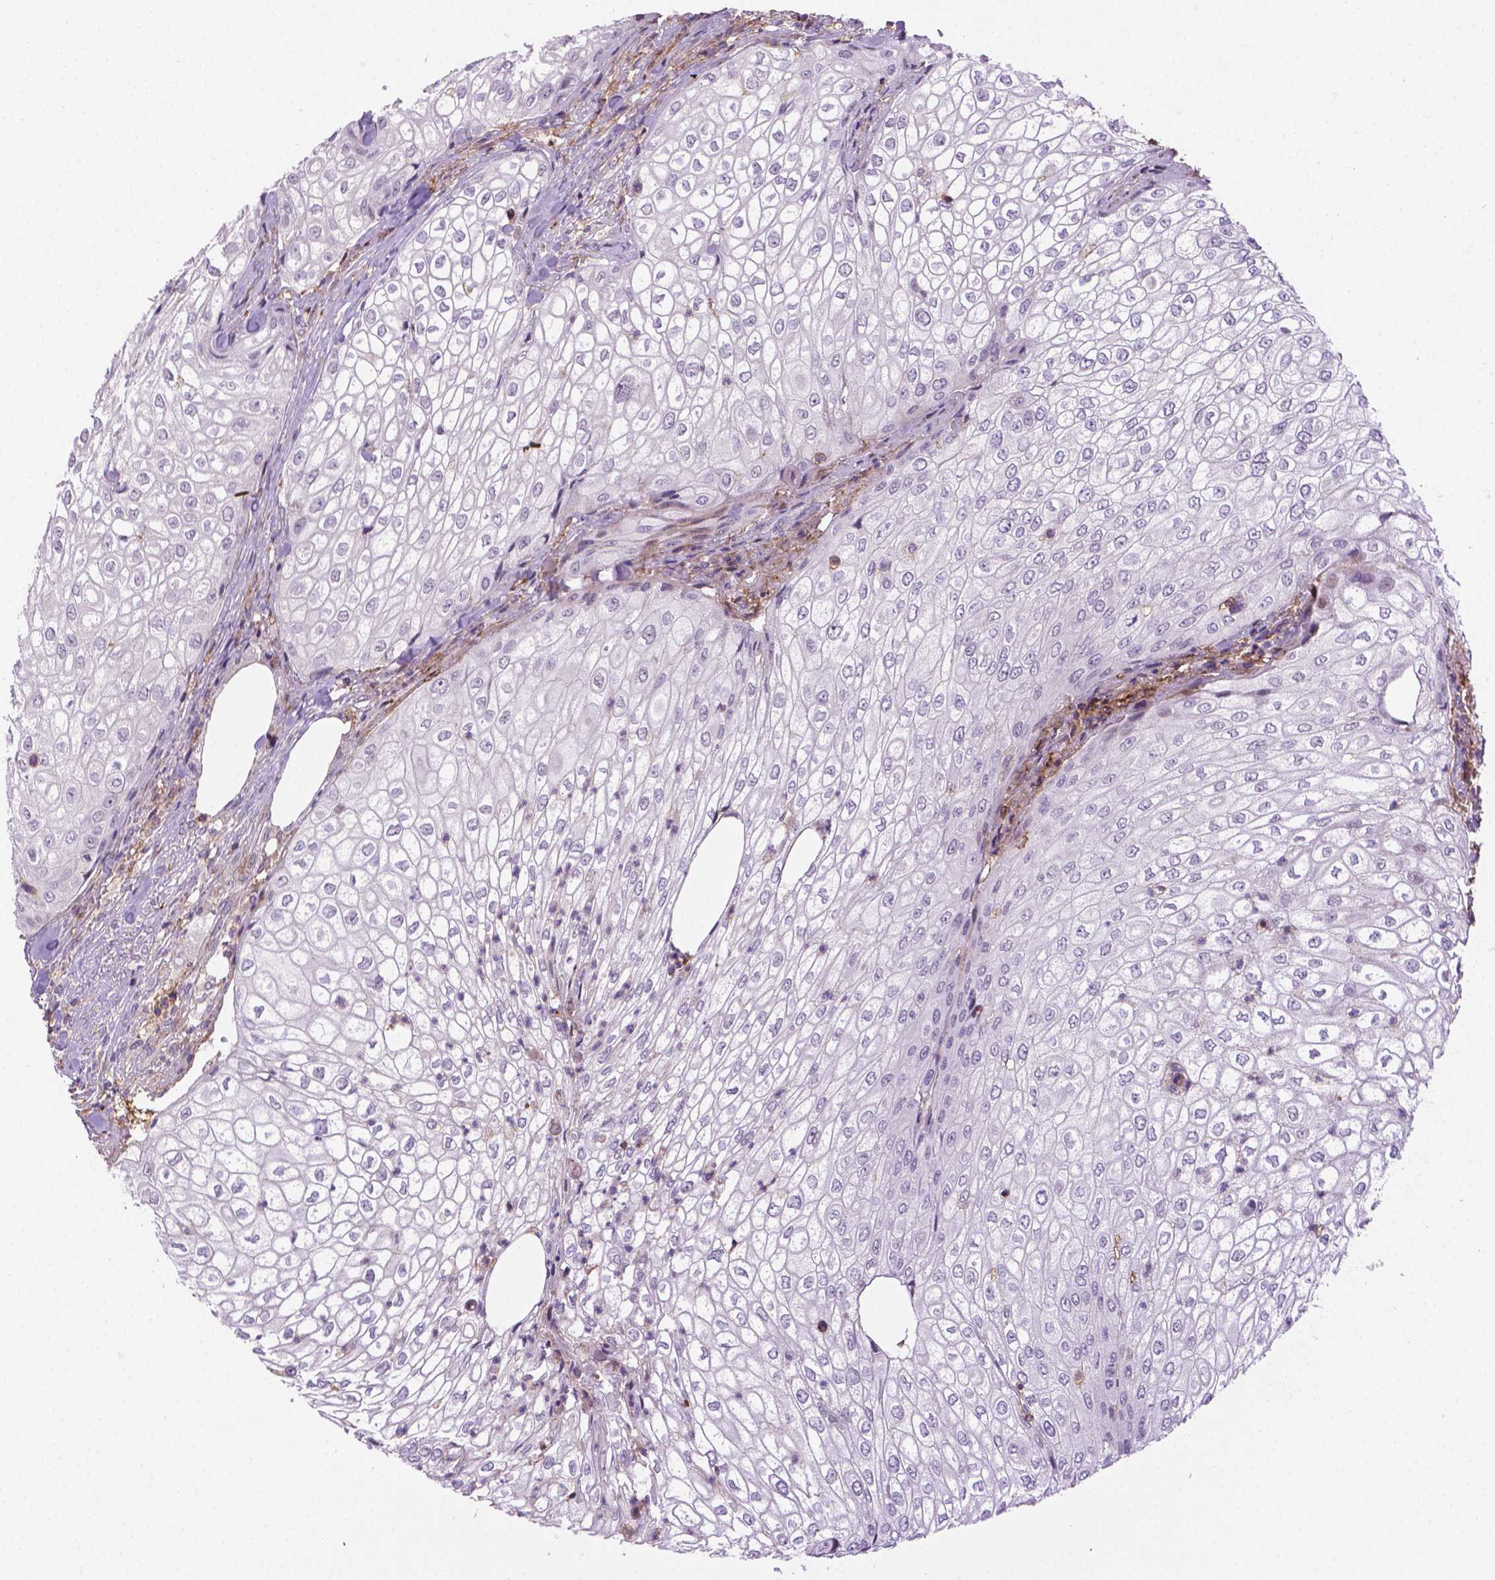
{"staining": {"intensity": "negative", "quantity": "none", "location": "none"}, "tissue": "urothelial cancer", "cell_type": "Tumor cells", "image_type": "cancer", "snomed": [{"axis": "morphology", "description": "Urothelial carcinoma, High grade"}, {"axis": "topography", "description": "Urinary bladder"}], "caption": "Immunohistochemical staining of human urothelial carcinoma (high-grade) reveals no significant expression in tumor cells.", "gene": "ACAD10", "patient": {"sex": "male", "age": 62}}